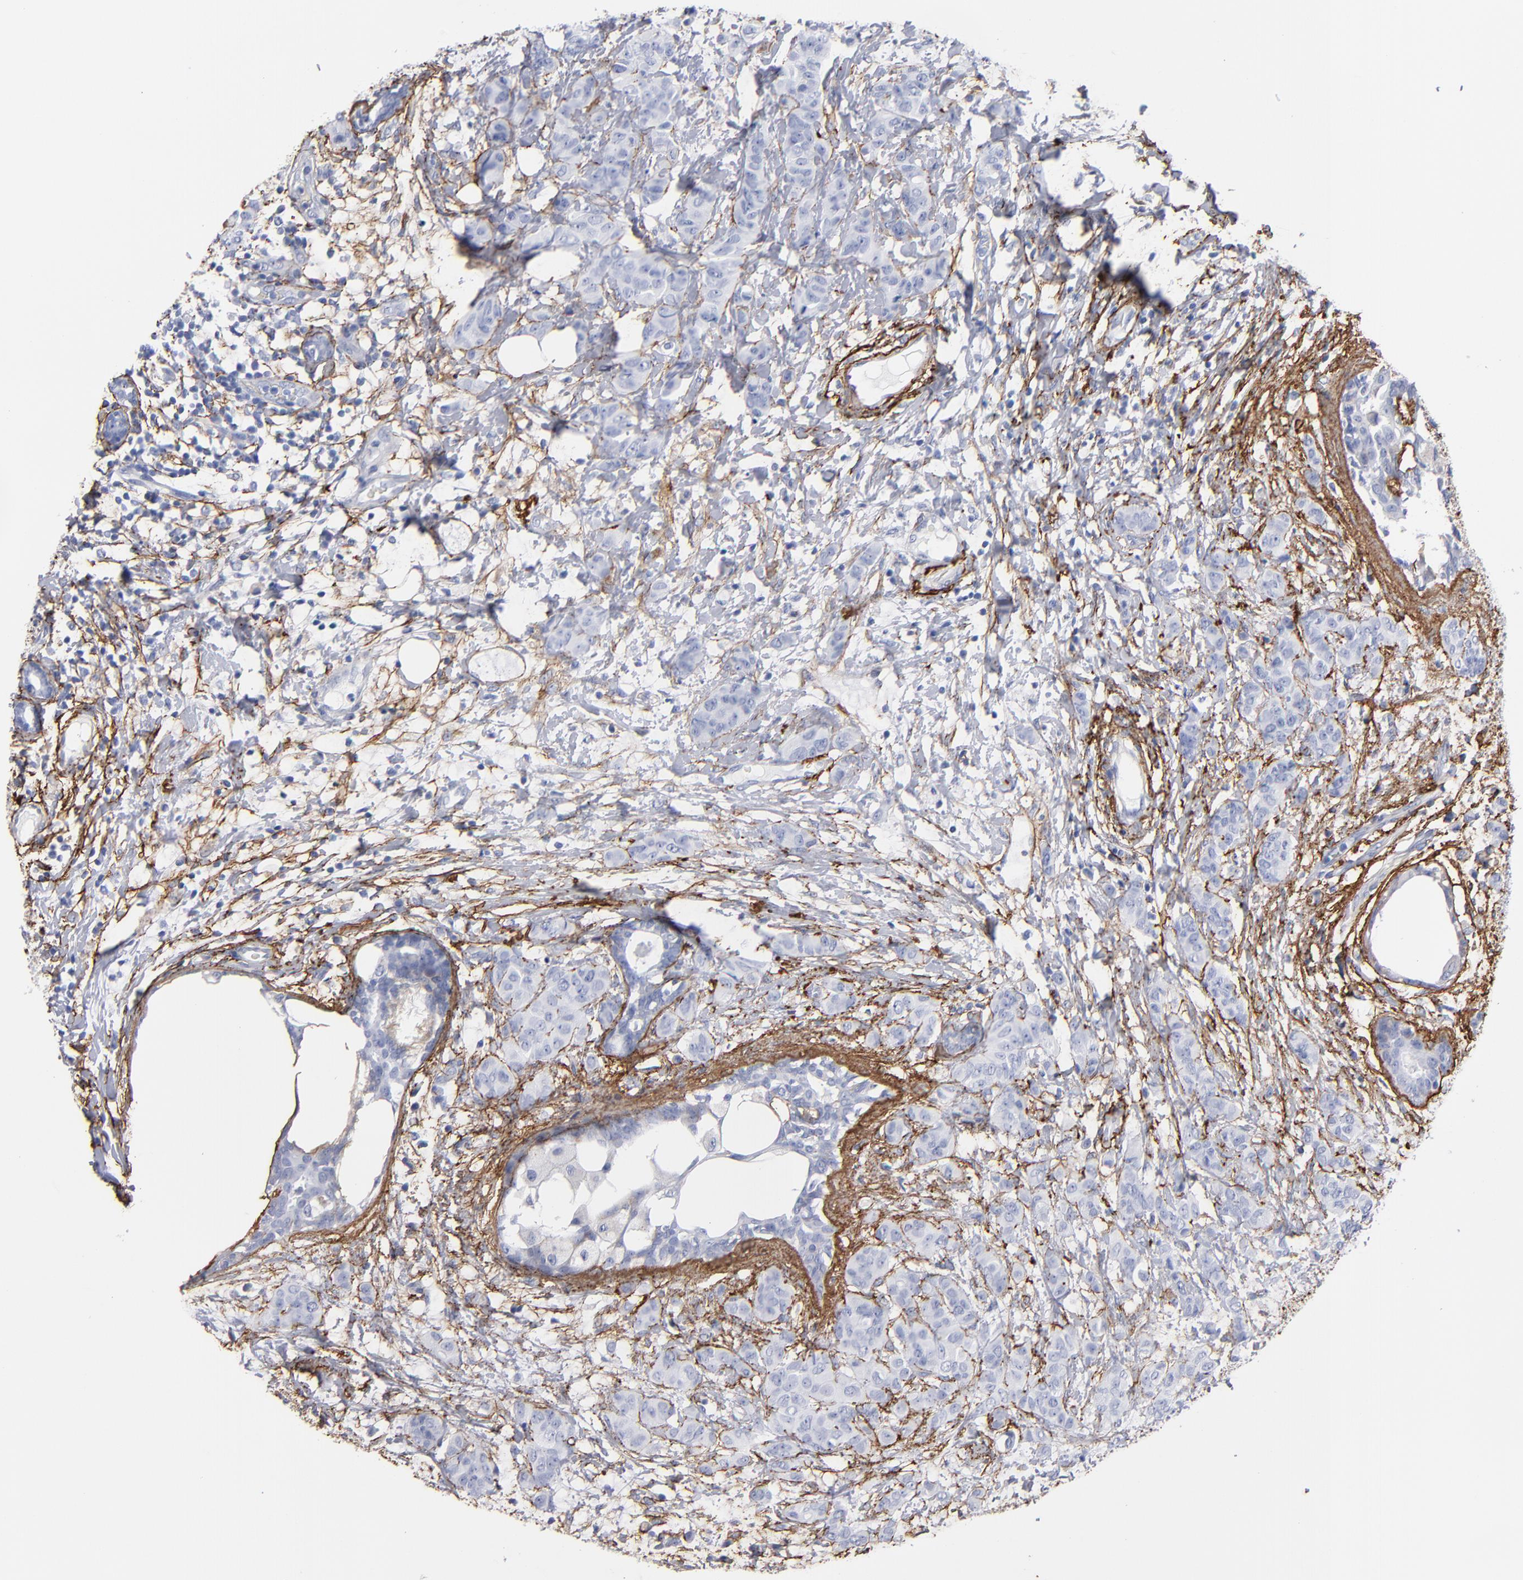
{"staining": {"intensity": "negative", "quantity": "none", "location": "none"}, "tissue": "breast cancer", "cell_type": "Tumor cells", "image_type": "cancer", "snomed": [{"axis": "morphology", "description": "Duct carcinoma"}, {"axis": "topography", "description": "Breast"}], "caption": "Immunohistochemistry of infiltrating ductal carcinoma (breast) exhibits no positivity in tumor cells.", "gene": "EMILIN1", "patient": {"sex": "female", "age": 40}}